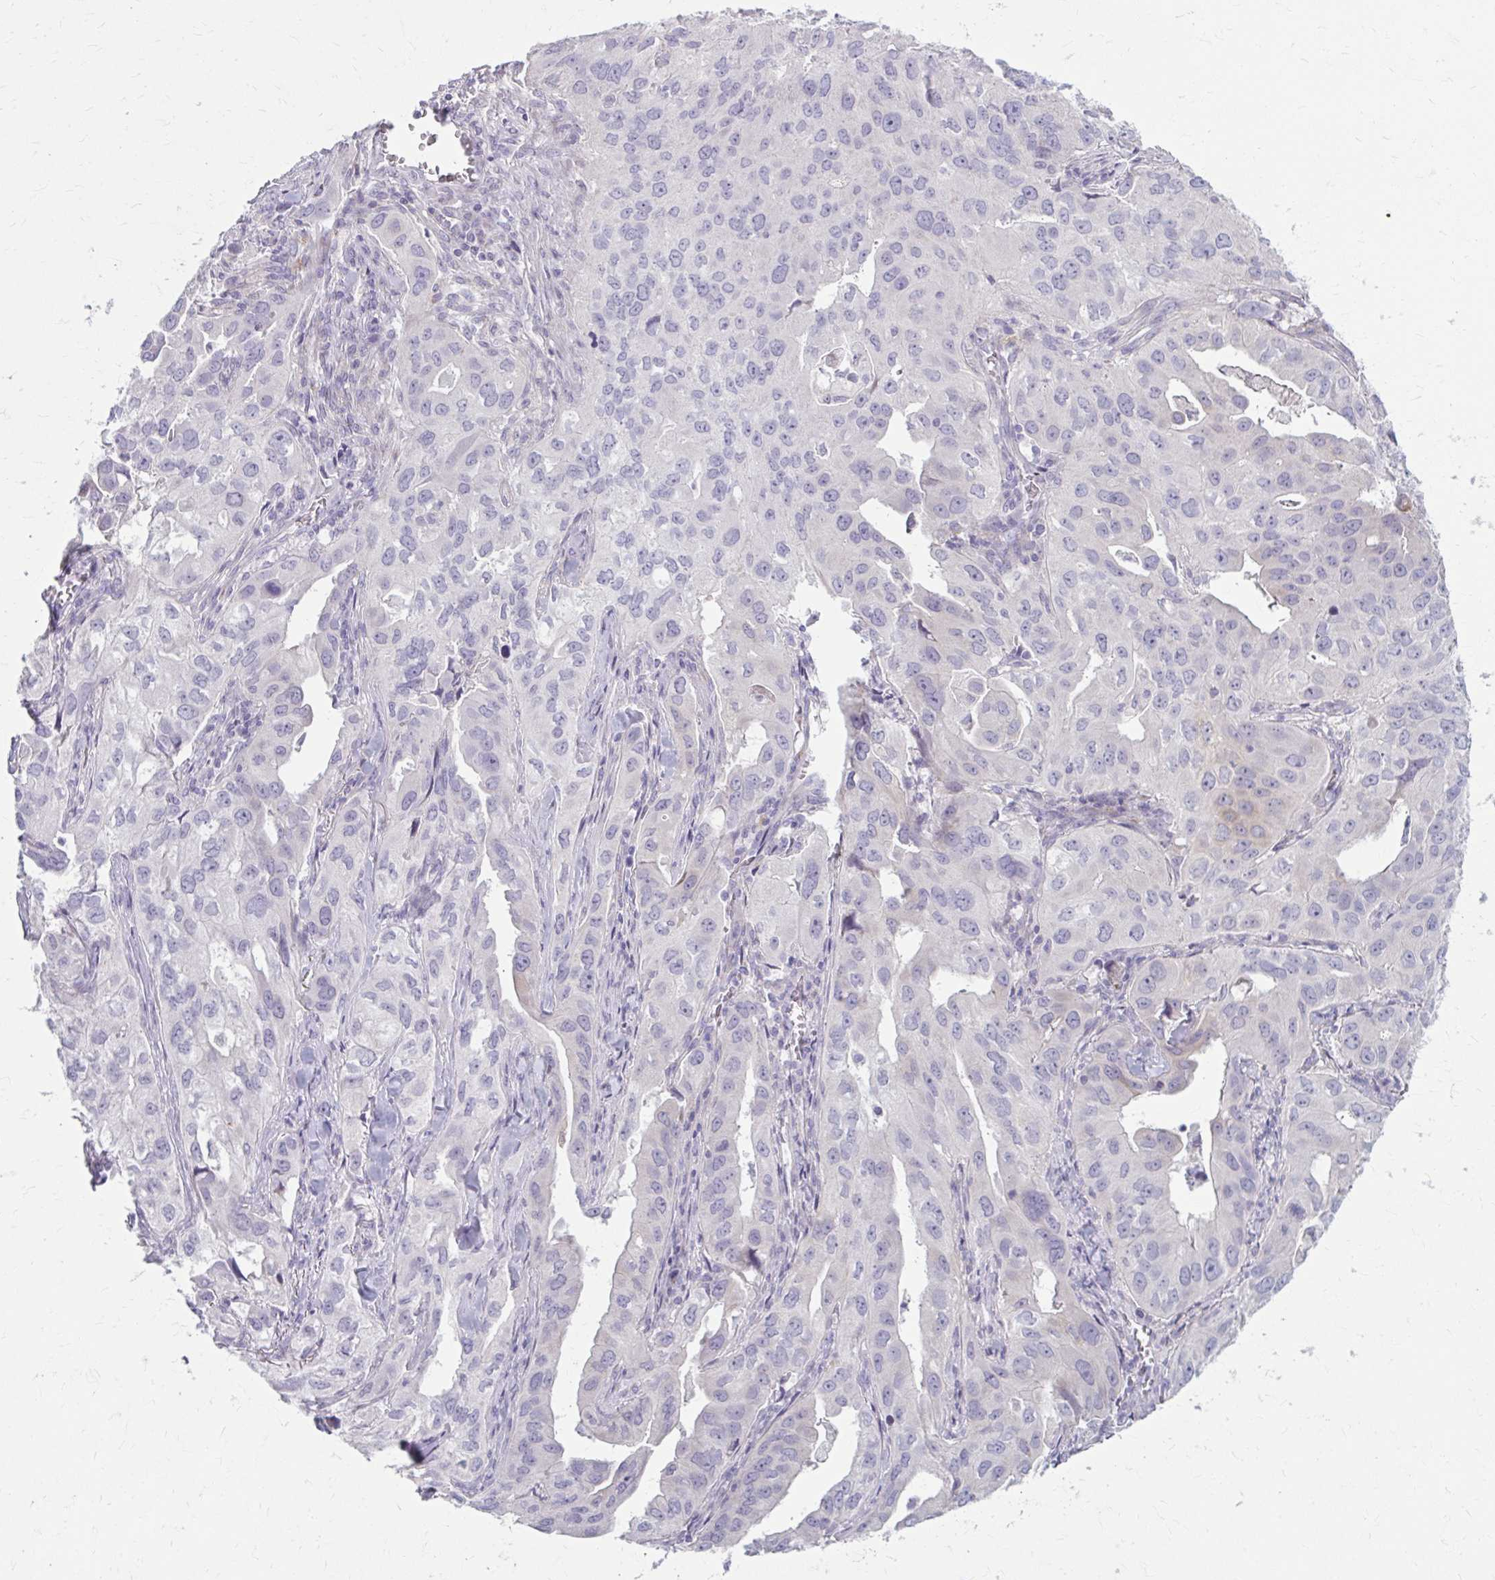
{"staining": {"intensity": "negative", "quantity": "none", "location": "none"}, "tissue": "lung cancer", "cell_type": "Tumor cells", "image_type": "cancer", "snomed": [{"axis": "morphology", "description": "Adenocarcinoma, NOS"}, {"axis": "topography", "description": "Lung"}], "caption": "Lung adenocarcinoma was stained to show a protein in brown. There is no significant staining in tumor cells. The staining is performed using DAB brown chromogen with nuclei counter-stained in using hematoxylin.", "gene": "MSMO1", "patient": {"sex": "male", "age": 48}}